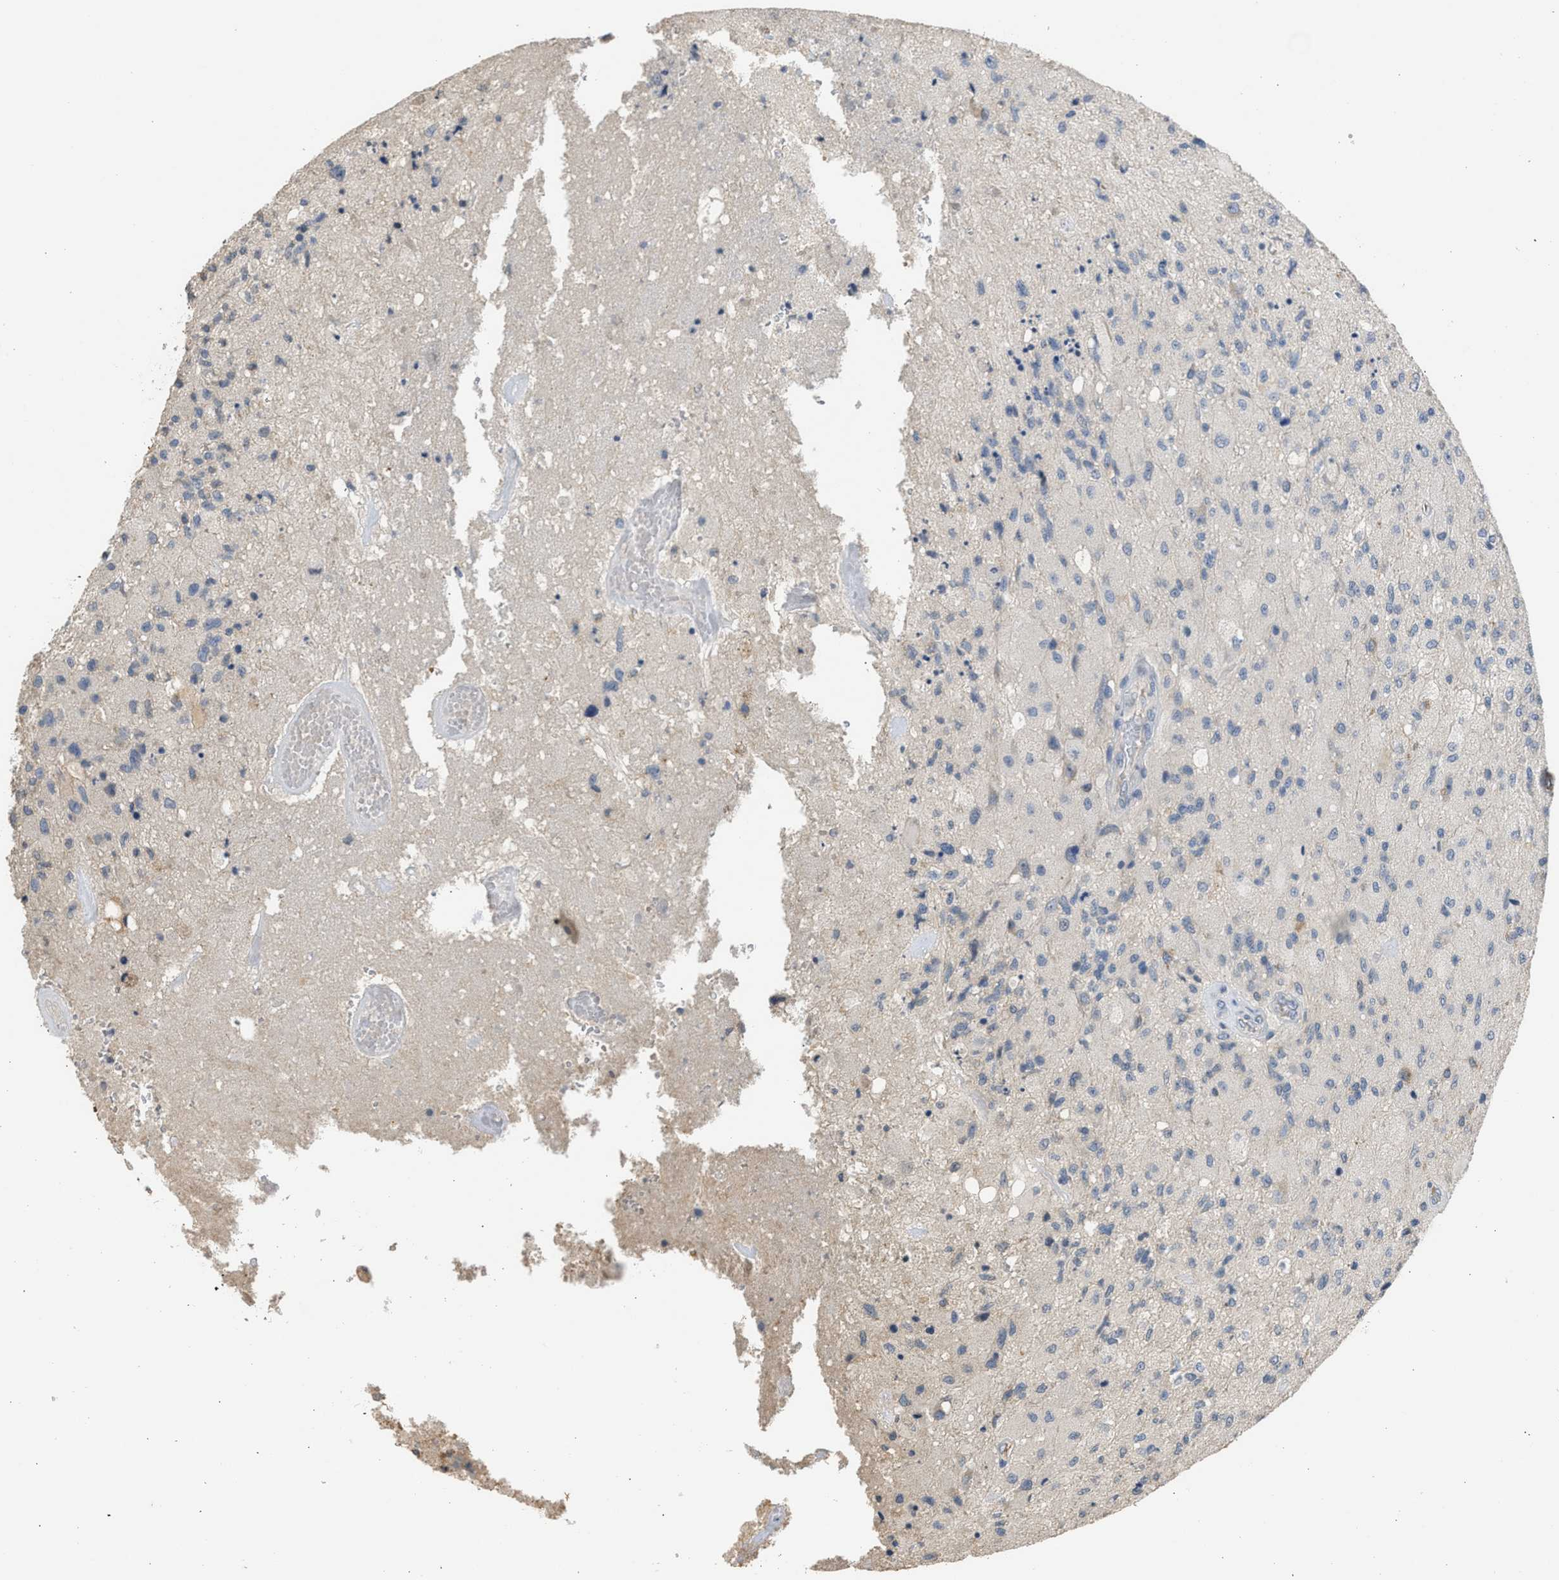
{"staining": {"intensity": "negative", "quantity": "none", "location": "none"}, "tissue": "glioma", "cell_type": "Tumor cells", "image_type": "cancer", "snomed": [{"axis": "morphology", "description": "Normal tissue, NOS"}, {"axis": "morphology", "description": "Glioma, malignant, High grade"}, {"axis": "topography", "description": "Cerebral cortex"}], "caption": "Glioma stained for a protein using immunohistochemistry (IHC) shows no staining tumor cells.", "gene": "SULT2A1", "patient": {"sex": "male", "age": 77}}